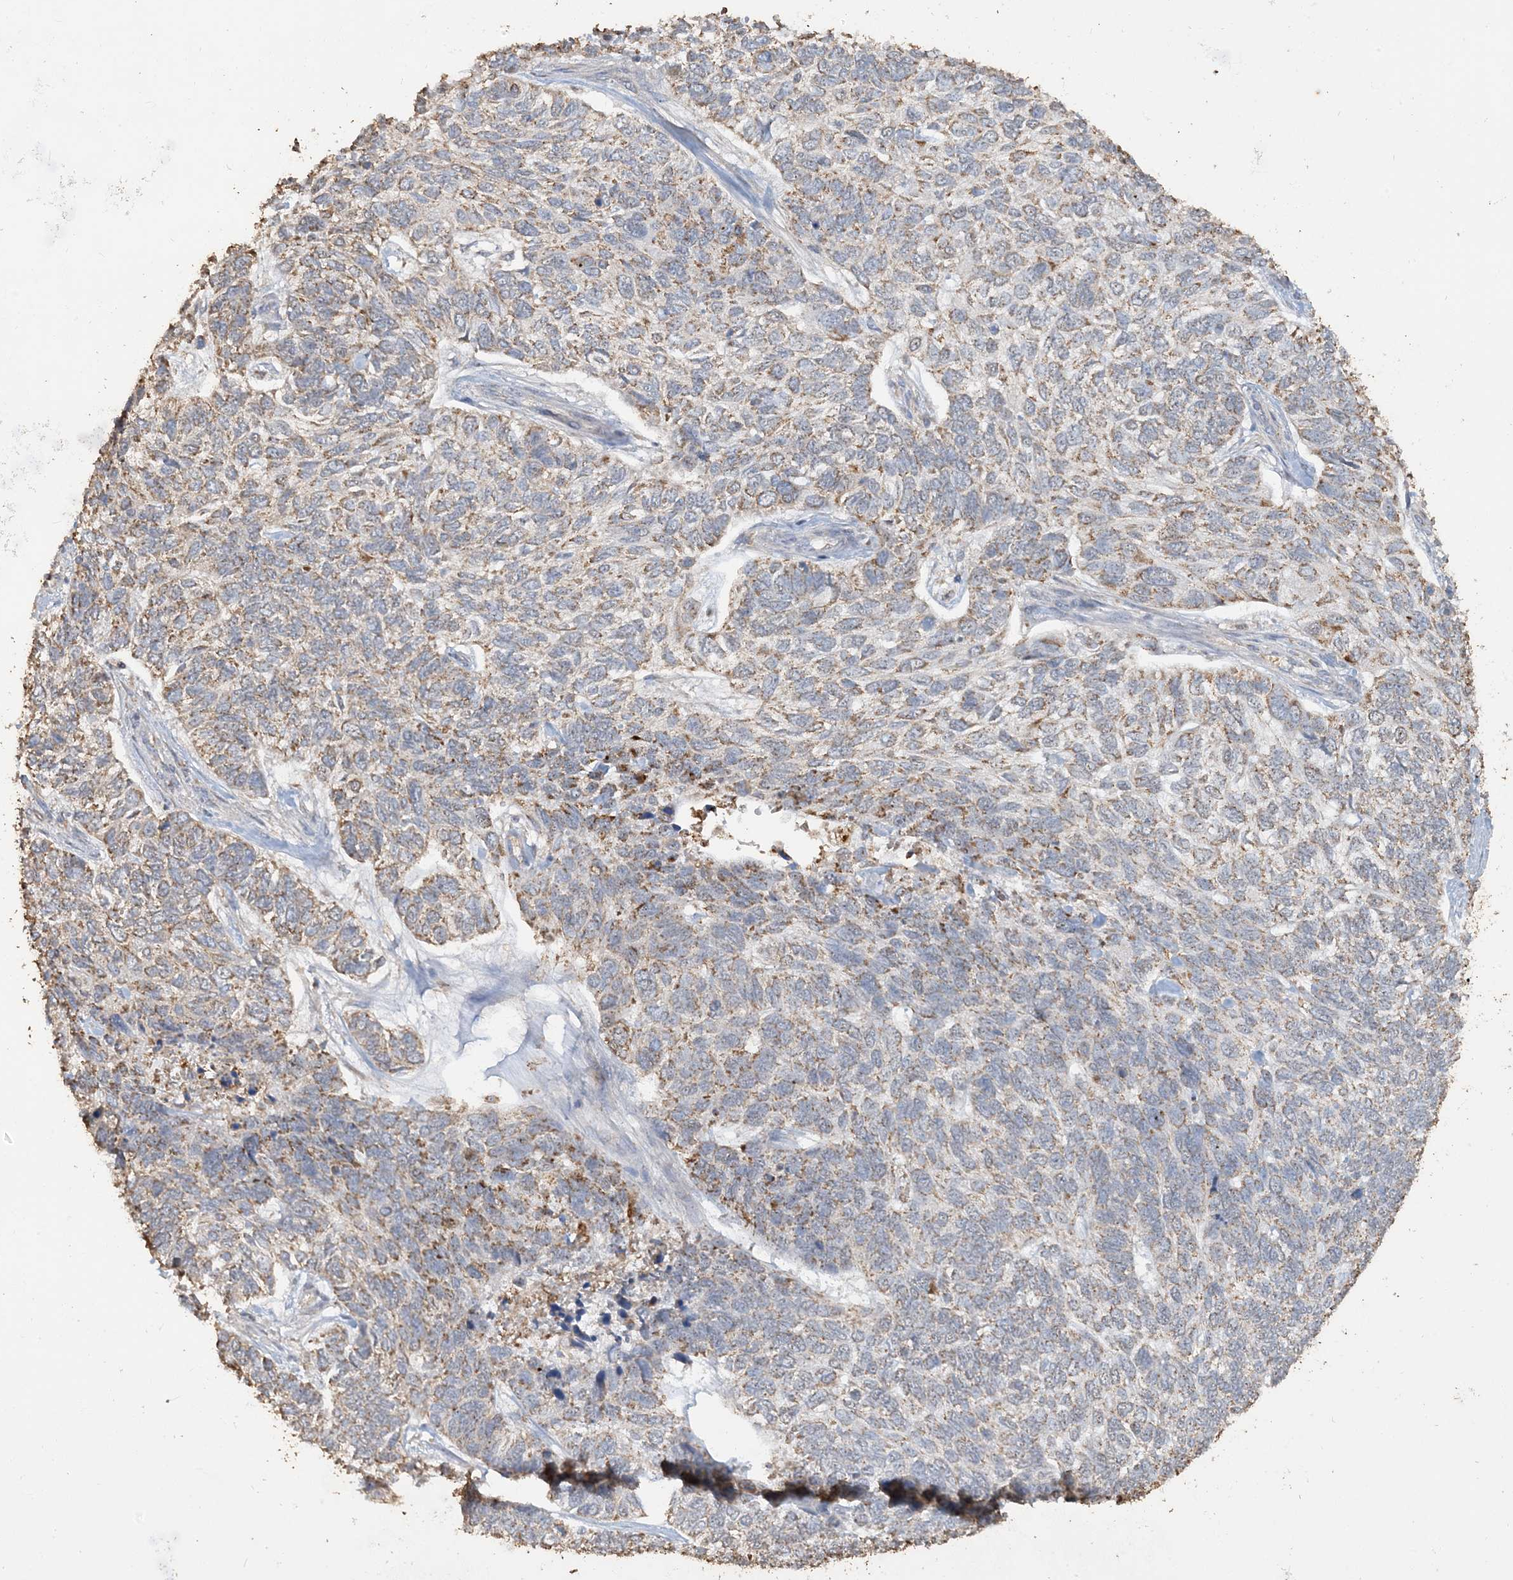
{"staining": {"intensity": "moderate", "quantity": "25%-75%", "location": "cytoplasmic/membranous"}, "tissue": "skin cancer", "cell_type": "Tumor cells", "image_type": "cancer", "snomed": [{"axis": "morphology", "description": "Basal cell carcinoma"}, {"axis": "topography", "description": "Skin"}], "caption": "Skin cancer was stained to show a protein in brown. There is medium levels of moderate cytoplasmic/membranous staining in about 25%-75% of tumor cells. (DAB IHC, brown staining for protein, blue staining for nuclei).", "gene": "SFMBT2", "patient": {"sex": "female", "age": 65}}